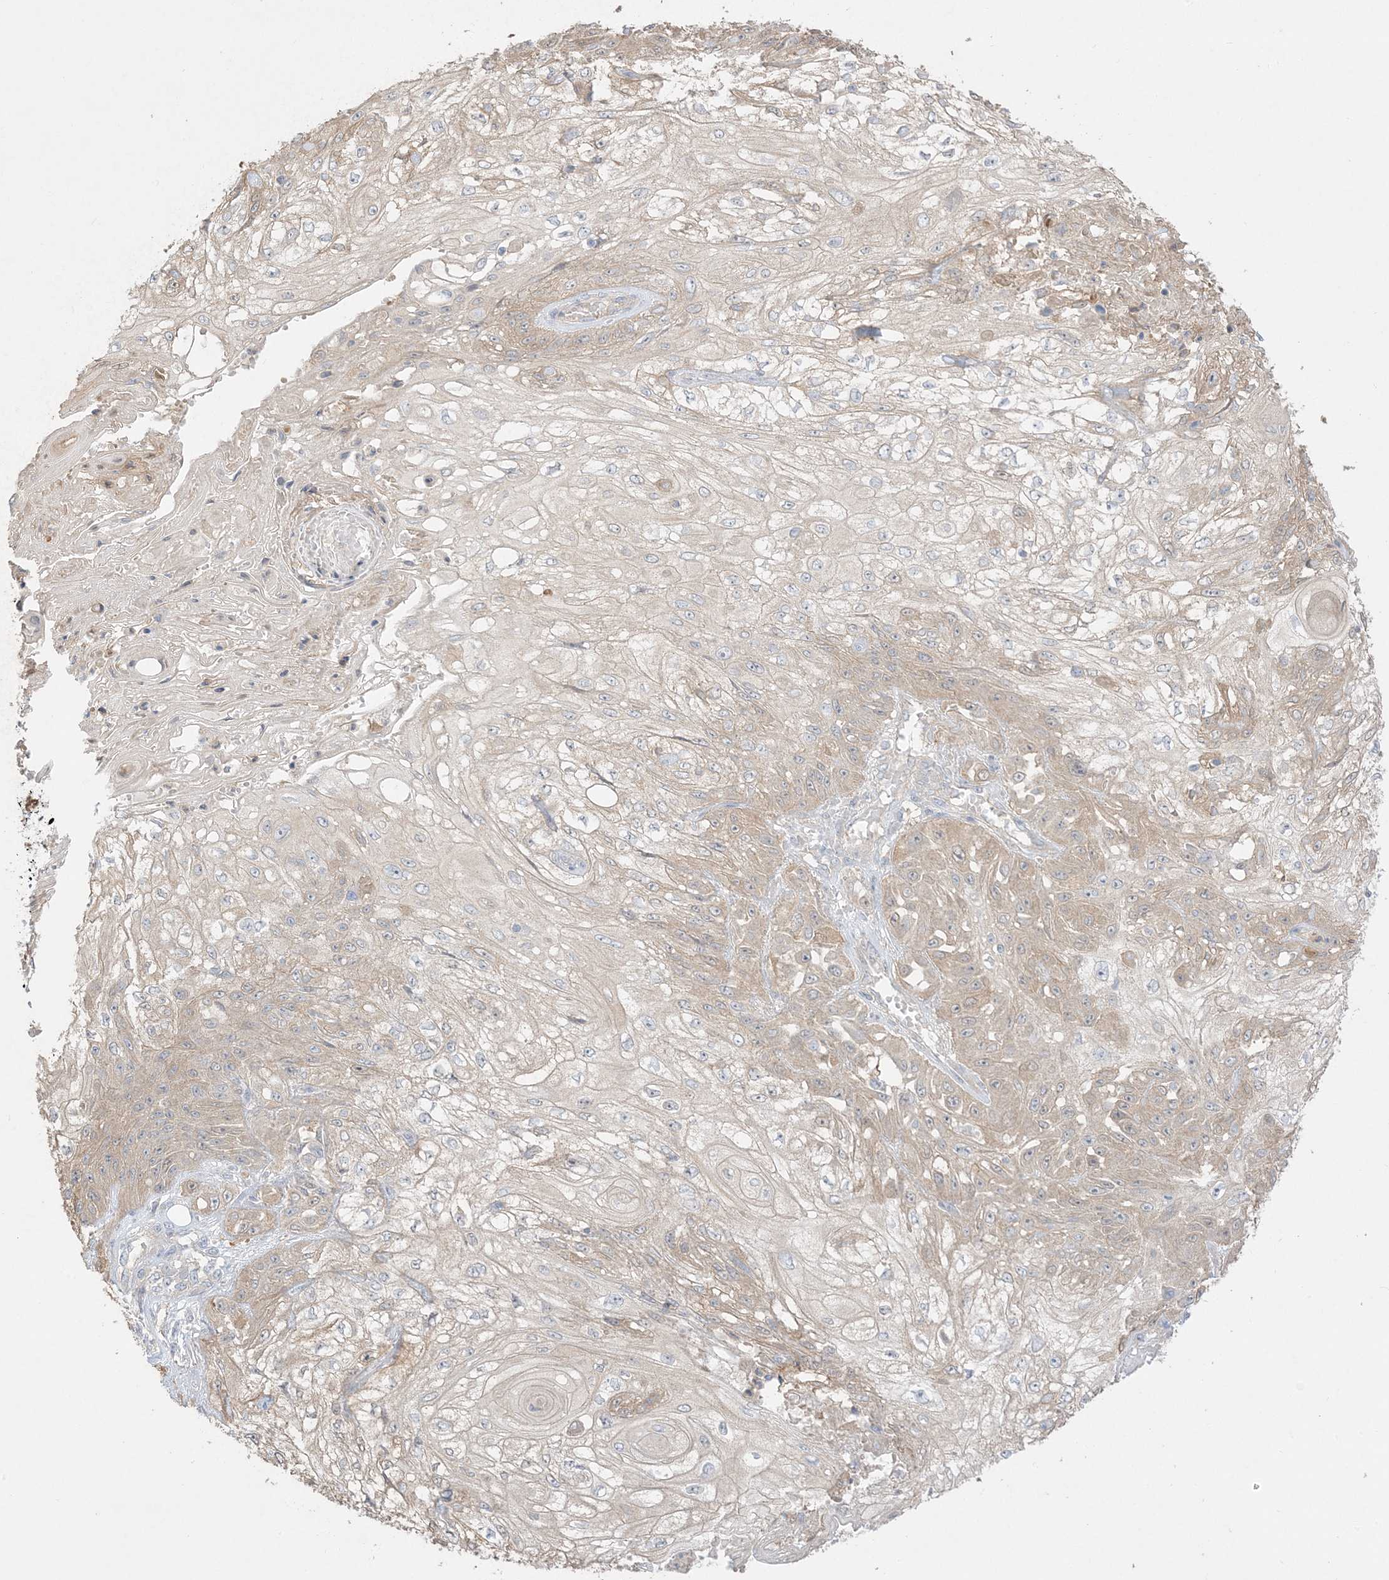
{"staining": {"intensity": "weak", "quantity": ">75%", "location": "cytoplasmic/membranous"}, "tissue": "skin cancer", "cell_type": "Tumor cells", "image_type": "cancer", "snomed": [{"axis": "morphology", "description": "Squamous cell carcinoma, NOS"}, {"axis": "morphology", "description": "Squamous cell carcinoma, metastatic, NOS"}, {"axis": "topography", "description": "Skin"}, {"axis": "topography", "description": "Lymph node"}], "caption": "Protein expression analysis of squamous cell carcinoma (skin) shows weak cytoplasmic/membranous staining in approximately >75% of tumor cells.", "gene": "ARHGEF9", "patient": {"sex": "male", "age": 75}}